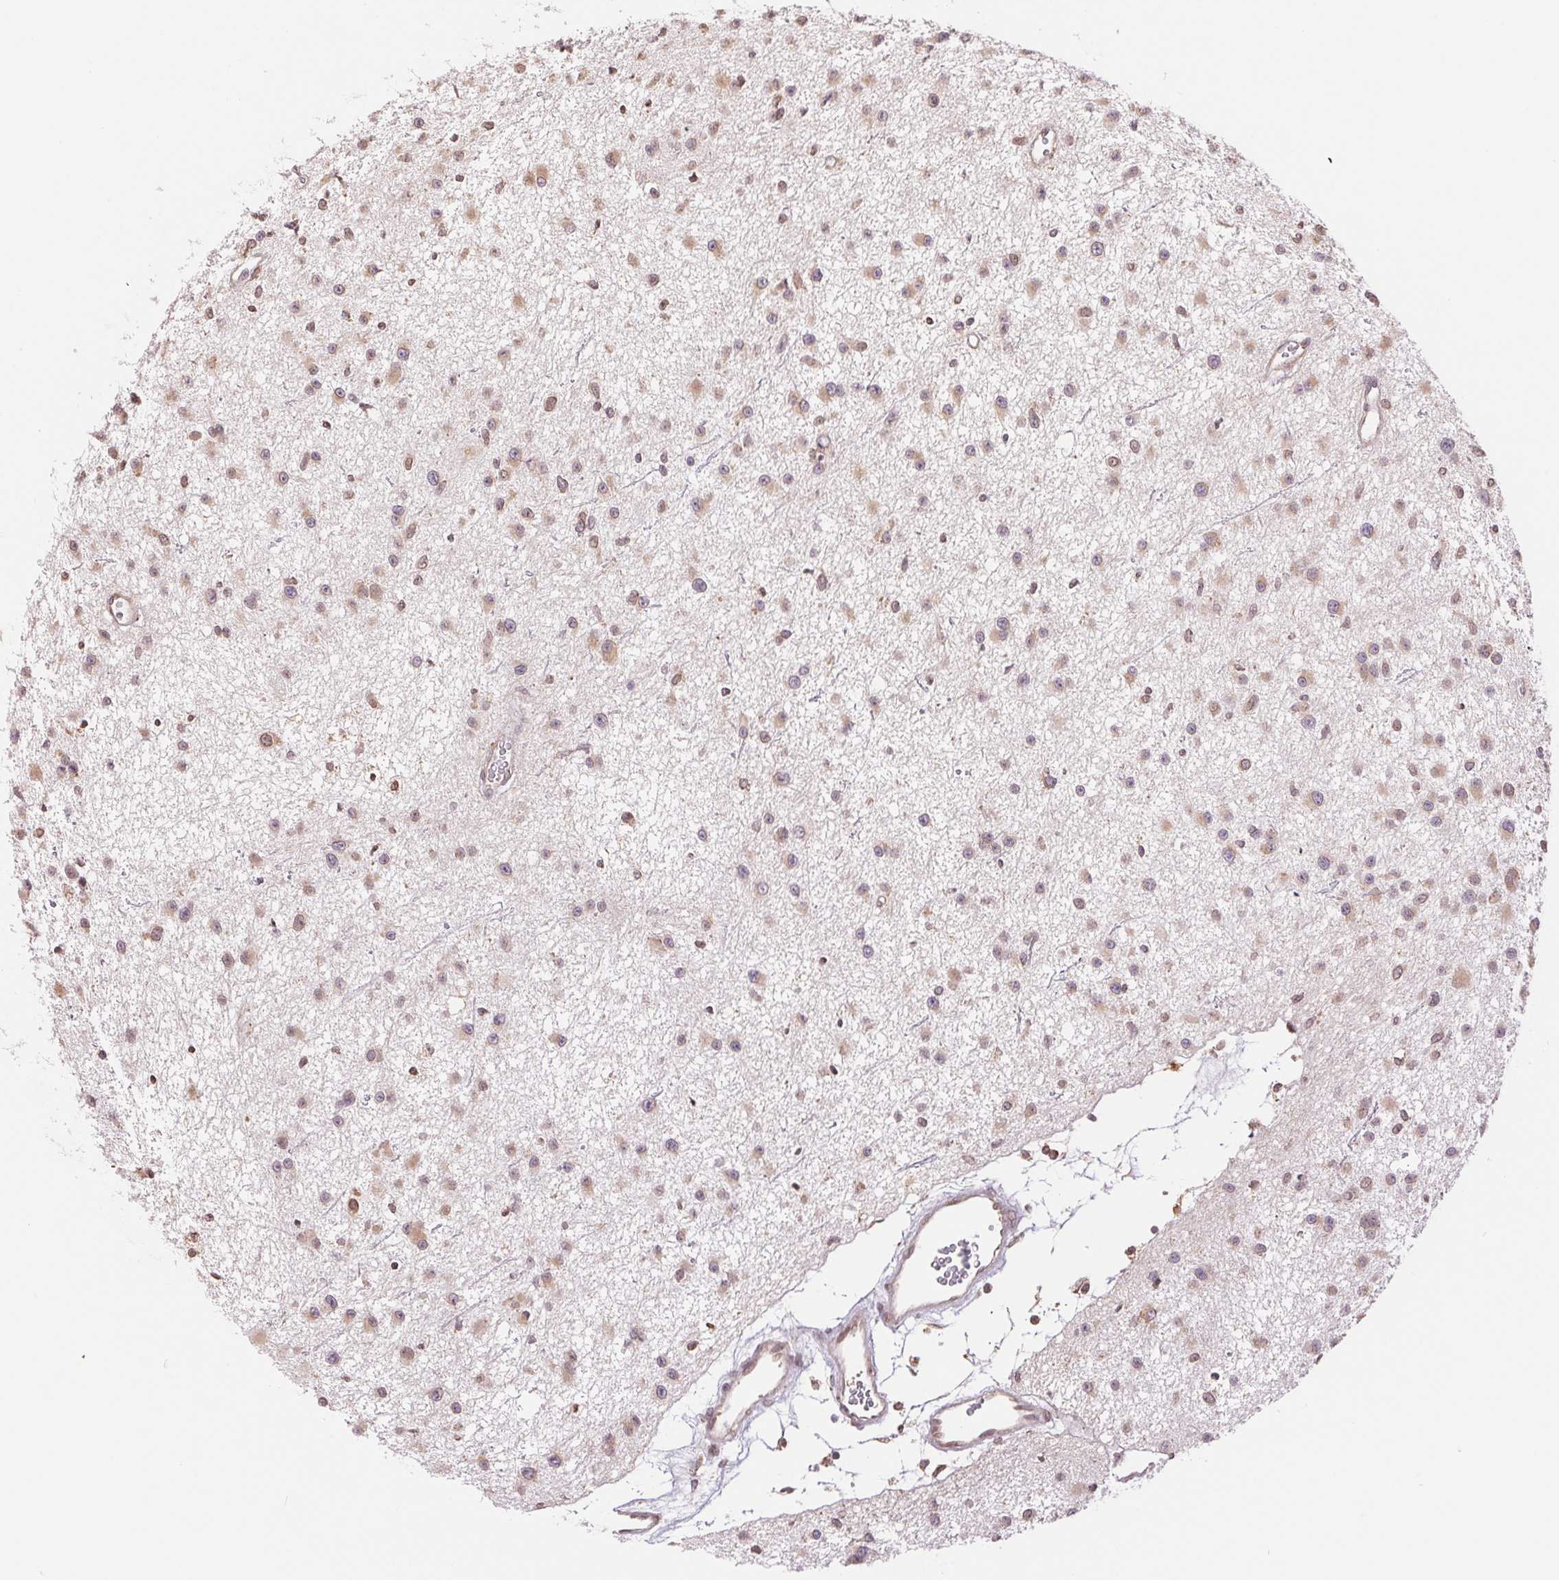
{"staining": {"intensity": "weak", "quantity": ">75%", "location": "cytoplasmic/membranous"}, "tissue": "glioma", "cell_type": "Tumor cells", "image_type": "cancer", "snomed": [{"axis": "morphology", "description": "Glioma, malignant, Low grade"}, {"axis": "topography", "description": "Brain"}], "caption": "Glioma stained with a brown dye demonstrates weak cytoplasmic/membranous positive expression in approximately >75% of tumor cells.", "gene": "RPN1", "patient": {"sex": "male", "age": 43}}